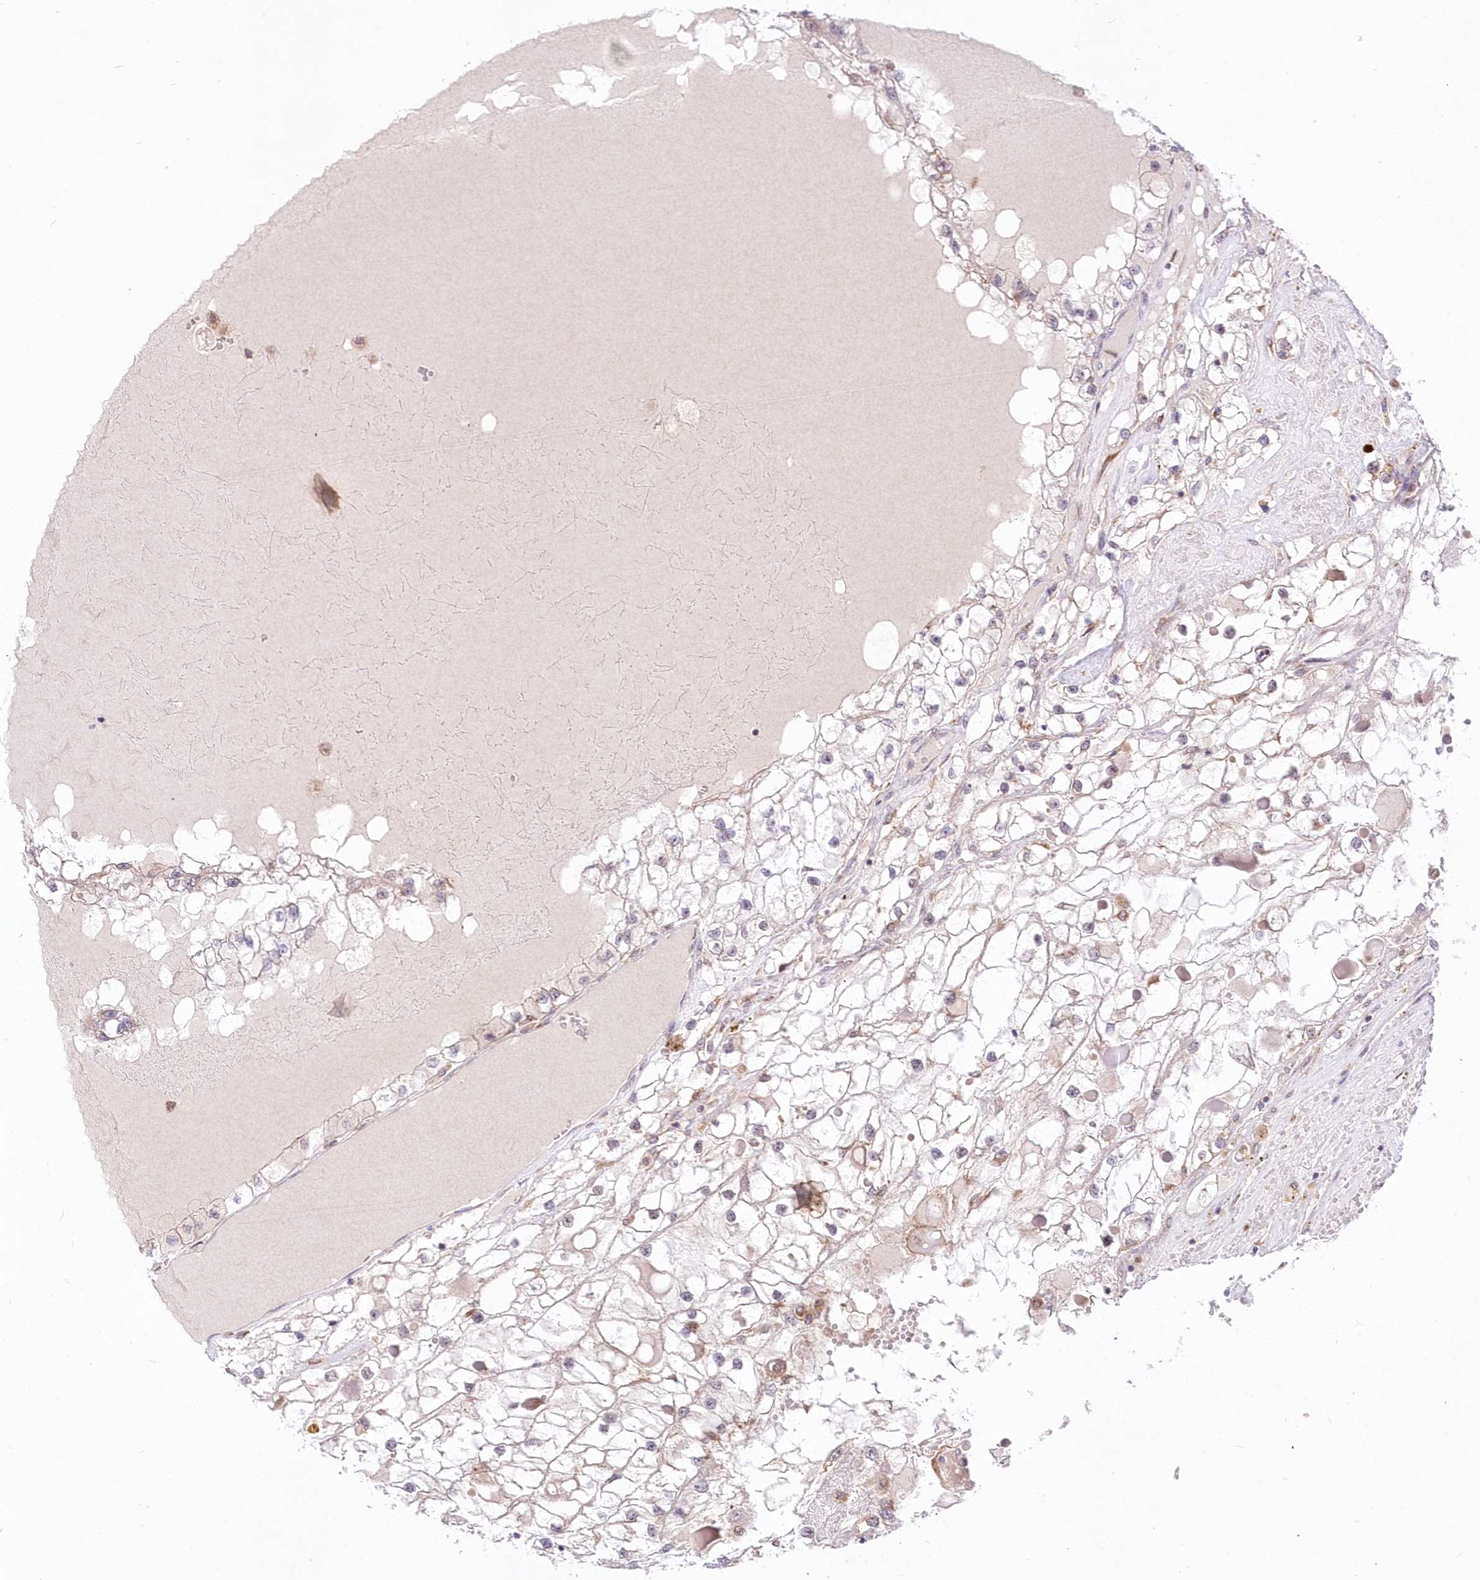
{"staining": {"intensity": "negative", "quantity": "none", "location": "none"}, "tissue": "renal cancer", "cell_type": "Tumor cells", "image_type": "cancer", "snomed": [{"axis": "morphology", "description": "Adenocarcinoma, NOS"}, {"axis": "topography", "description": "Kidney"}], "caption": "An image of renal adenocarcinoma stained for a protein exhibits no brown staining in tumor cells.", "gene": "LDB1", "patient": {"sex": "male", "age": 68}}